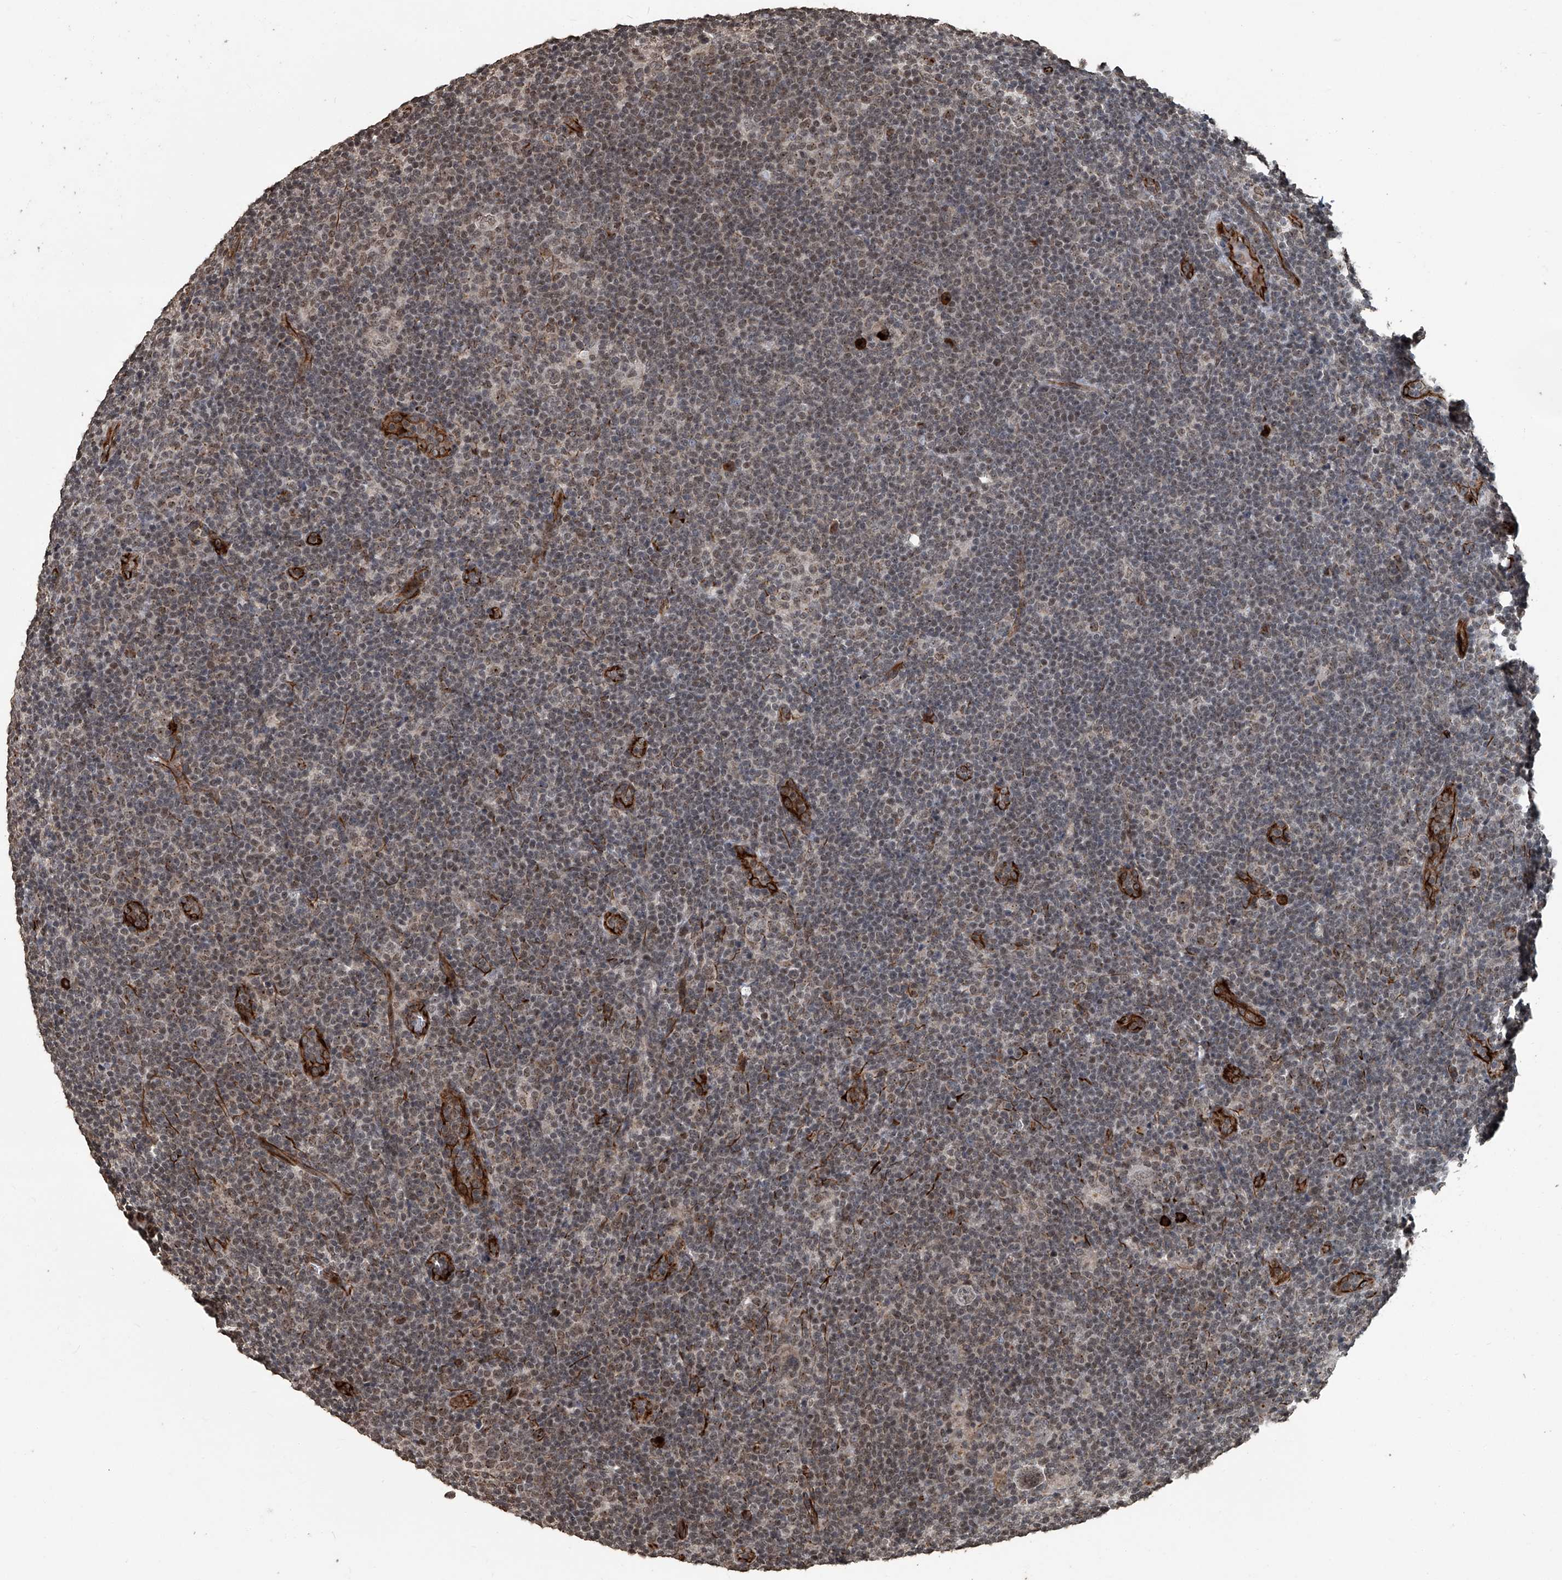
{"staining": {"intensity": "negative", "quantity": "none", "location": "none"}, "tissue": "lymphoma", "cell_type": "Tumor cells", "image_type": "cancer", "snomed": [{"axis": "morphology", "description": "Hodgkin's disease, NOS"}, {"axis": "topography", "description": "Lymph node"}], "caption": "A high-resolution photomicrograph shows immunohistochemistry (IHC) staining of lymphoma, which shows no significant expression in tumor cells.", "gene": "GPR132", "patient": {"sex": "female", "age": 57}}